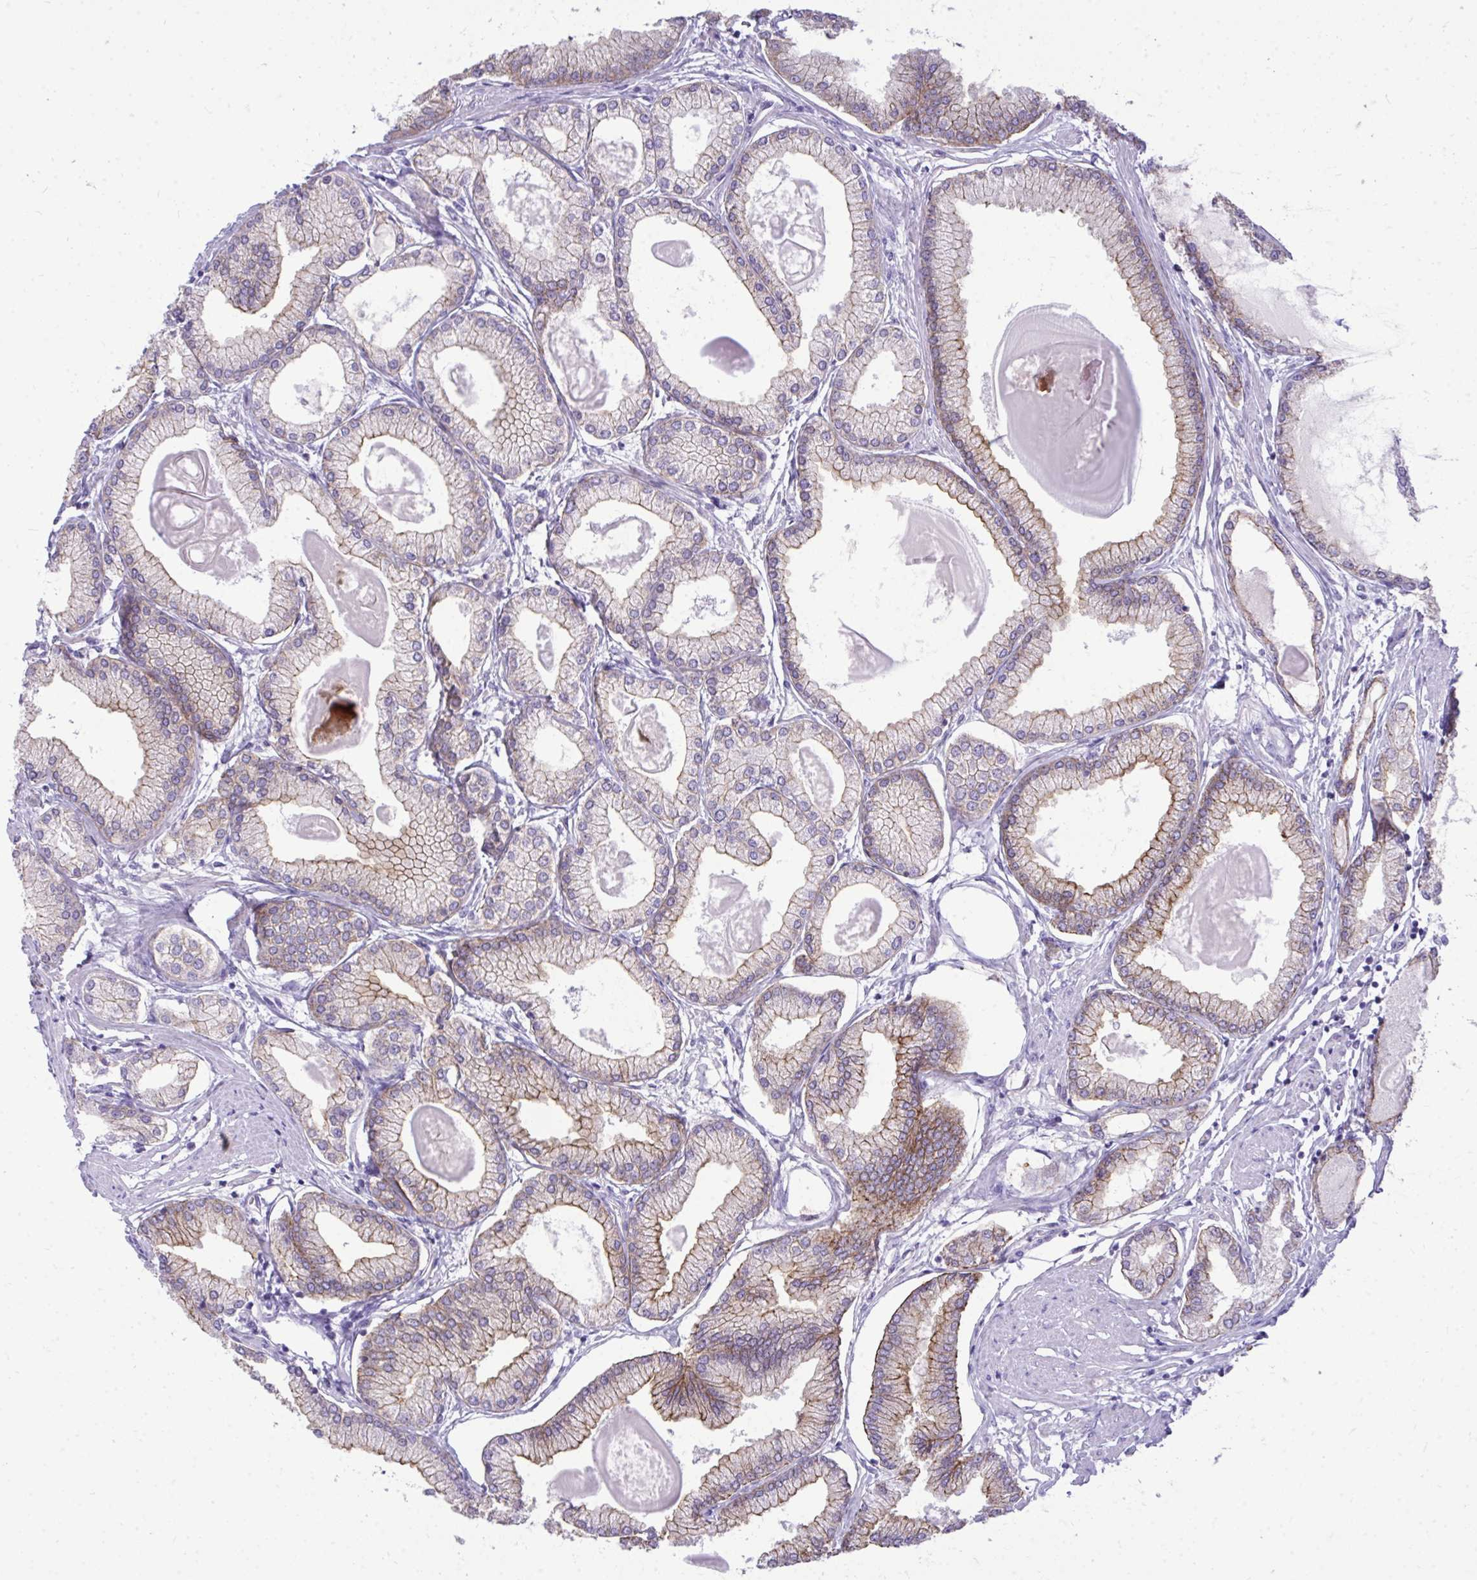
{"staining": {"intensity": "moderate", "quantity": "25%-75%", "location": "cytoplasmic/membranous"}, "tissue": "prostate cancer", "cell_type": "Tumor cells", "image_type": "cancer", "snomed": [{"axis": "morphology", "description": "Adenocarcinoma, High grade"}, {"axis": "topography", "description": "Prostate"}], "caption": "This is an image of IHC staining of high-grade adenocarcinoma (prostate), which shows moderate positivity in the cytoplasmic/membranous of tumor cells.", "gene": "SPTBN2", "patient": {"sex": "male", "age": 68}}